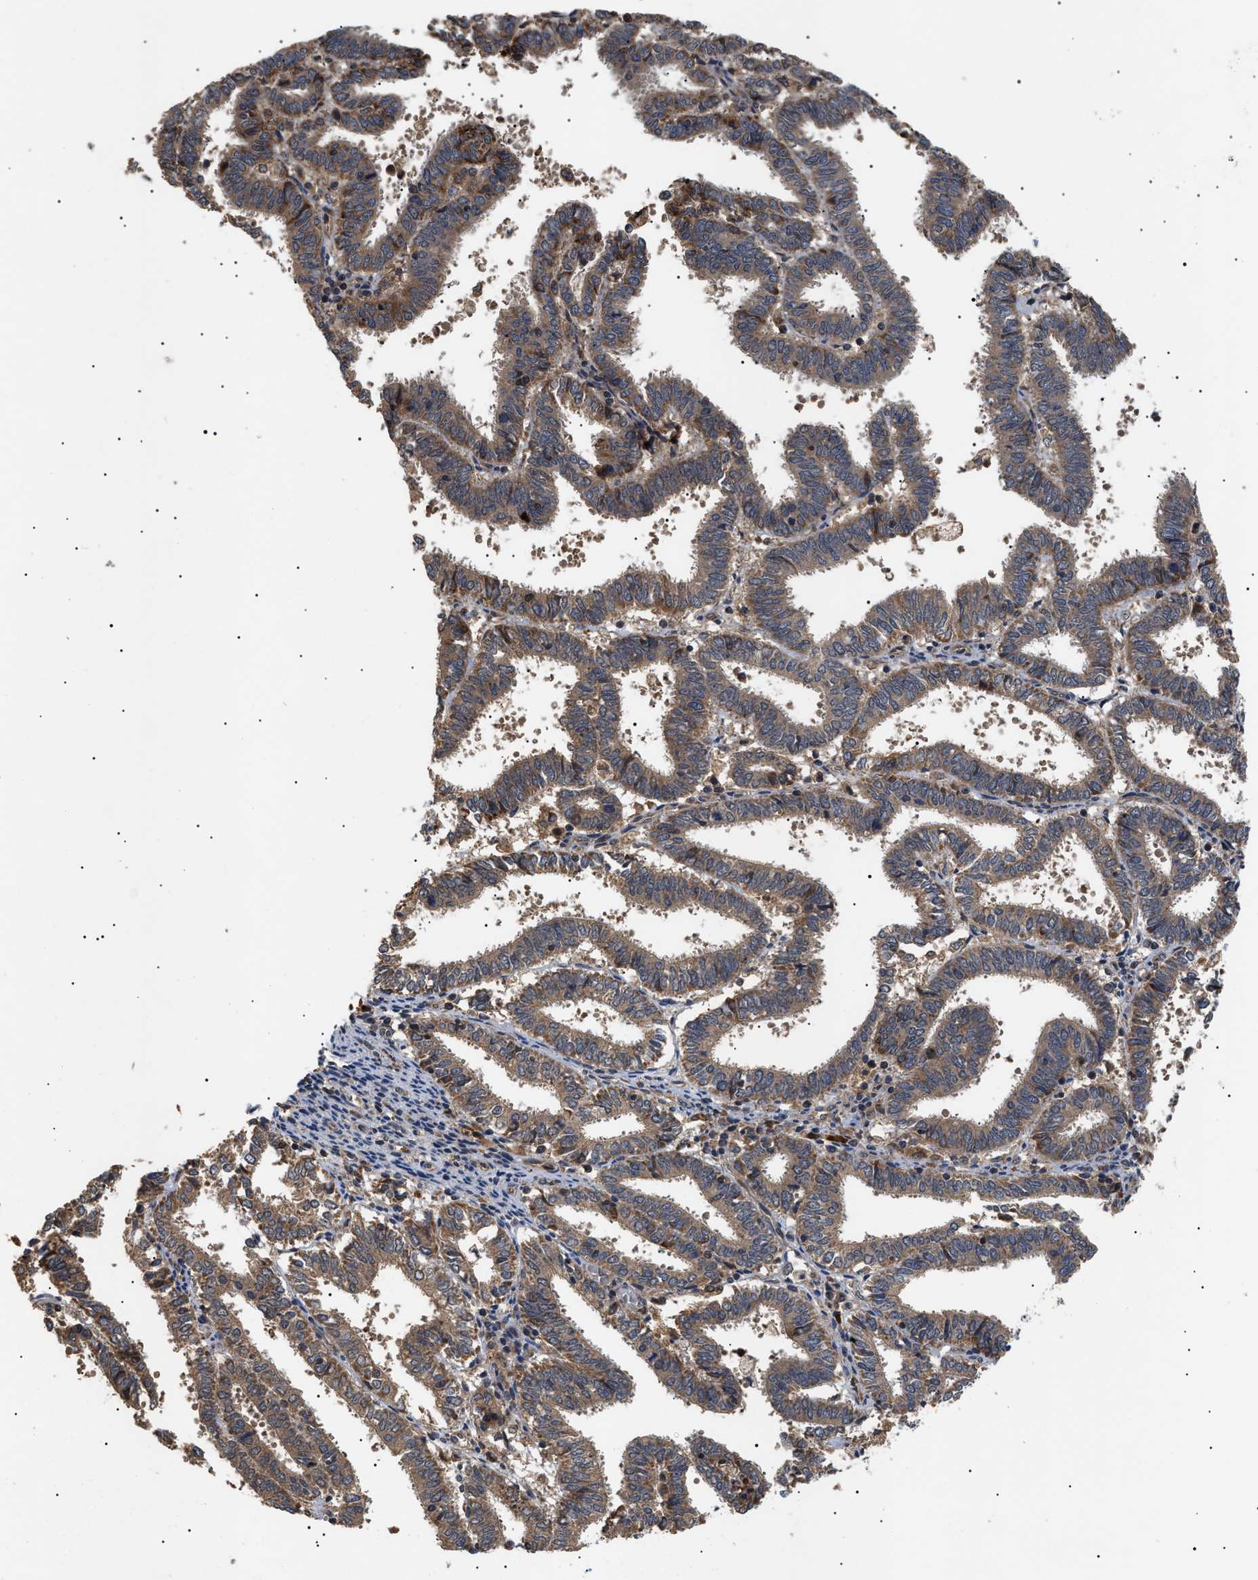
{"staining": {"intensity": "moderate", "quantity": ">75%", "location": "cytoplasmic/membranous"}, "tissue": "endometrial cancer", "cell_type": "Tumor cells", "image_type": "cancer", "snomed": [{"axis": "morphology", "description": "Adenocarcinoma, NOS"}, {"axis": "topography", "description": "Uterus"}], "caption": "Tumor cells show moderate cytoplasmic/membranous staining in about >75% of cells in endometrial cancer. (DAB = brown stain, brightfield microscopy at high magnification).", "gene": "ASTL", "patient": {"sex": "female", "age": 83}}